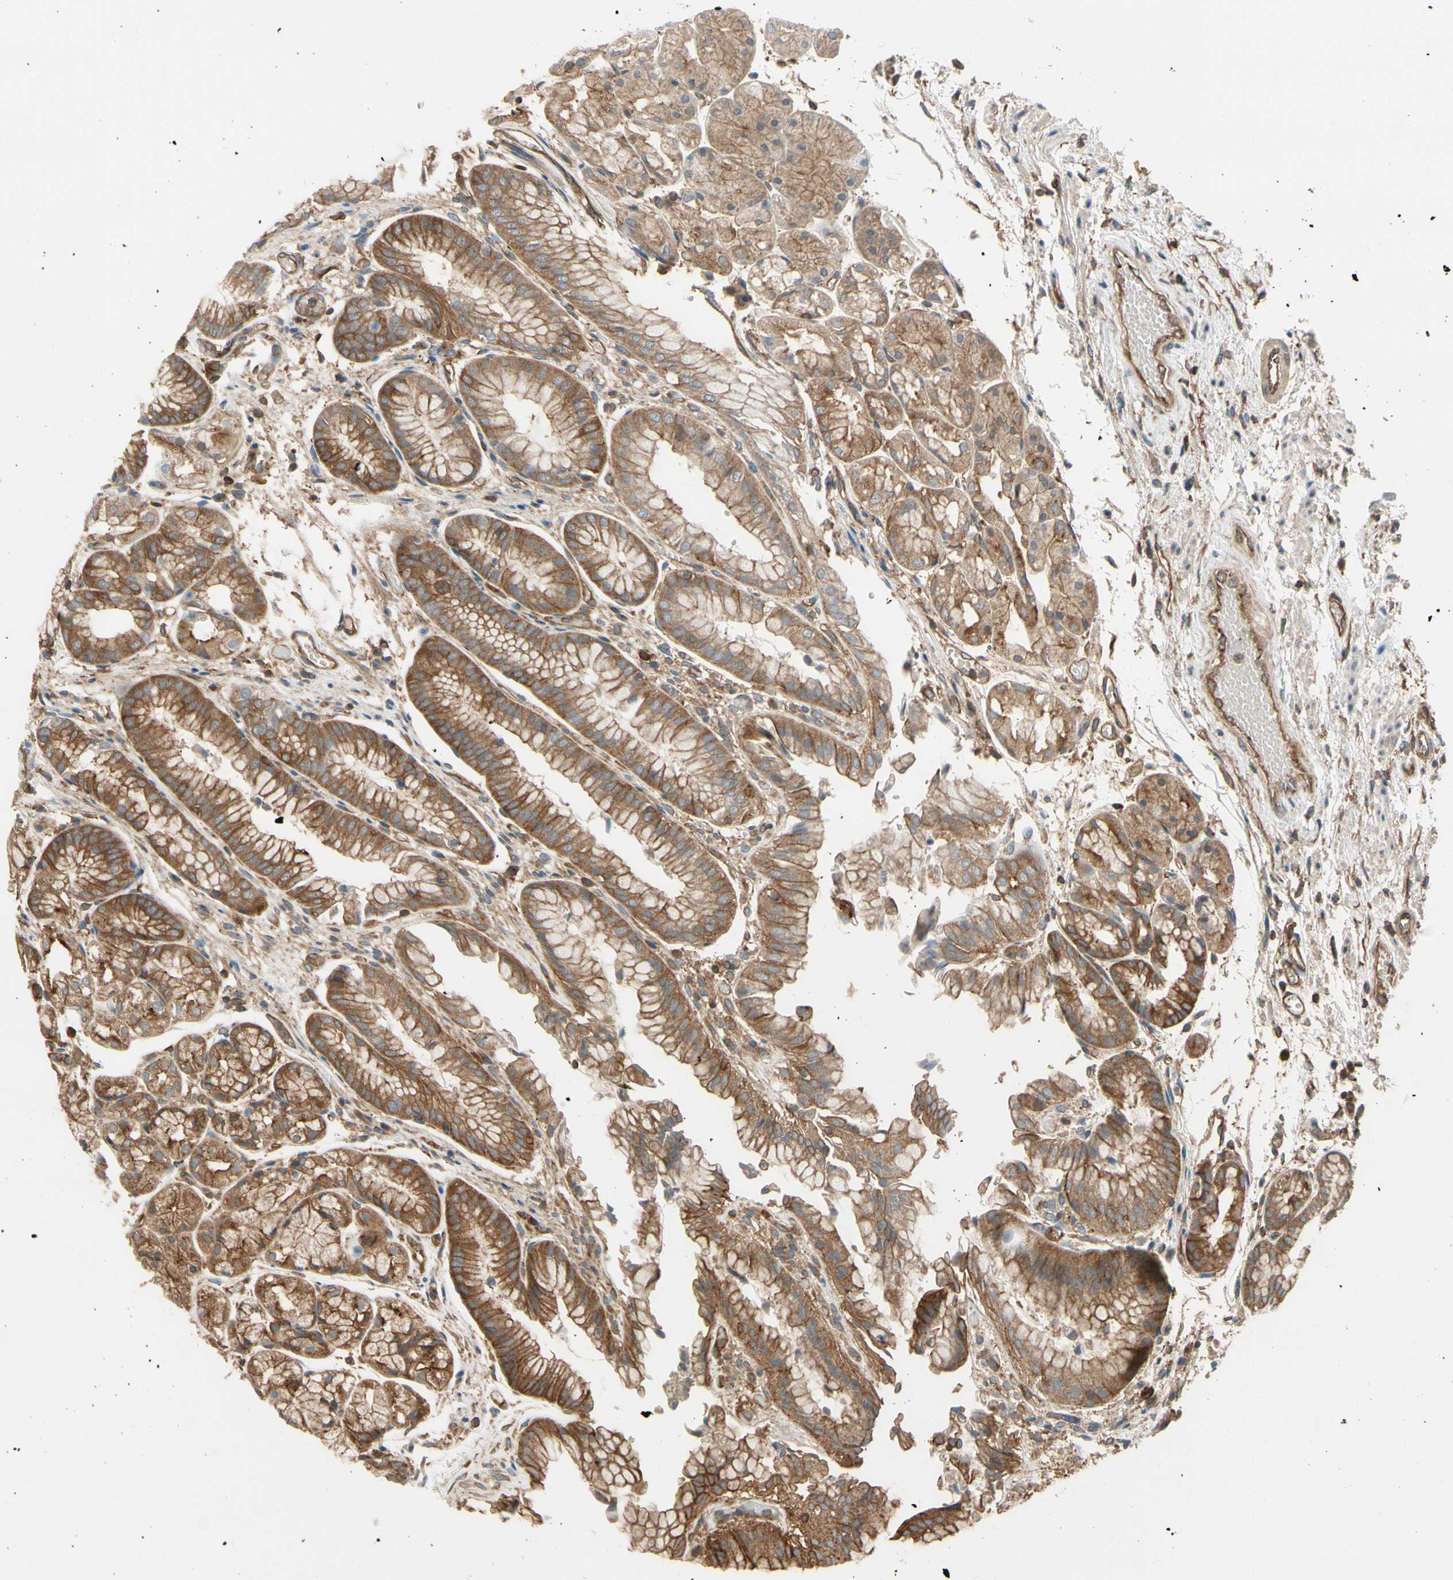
{"staining": {"intensity": "moderate", "quantity": "25%-75%", "location": "cytoplasmic/membranous"}, "tissue": "stomach", "cell_type": "Glandular cells", "image_type": "normal", "snomed": [{"axis": "morphology", "description": "Normal tissue, NOS"}, {"axis": "topography", "description": "Stomach, upper"}], "caption": "Immunohistochemical staining of unremarkable human stomach demonstrates moderate cytoplasmic/membranous protein expression in approximately 25%-75% of glandular cells.", "gene": "EPS15", "patient": {"sex": "male", "age": 72}}